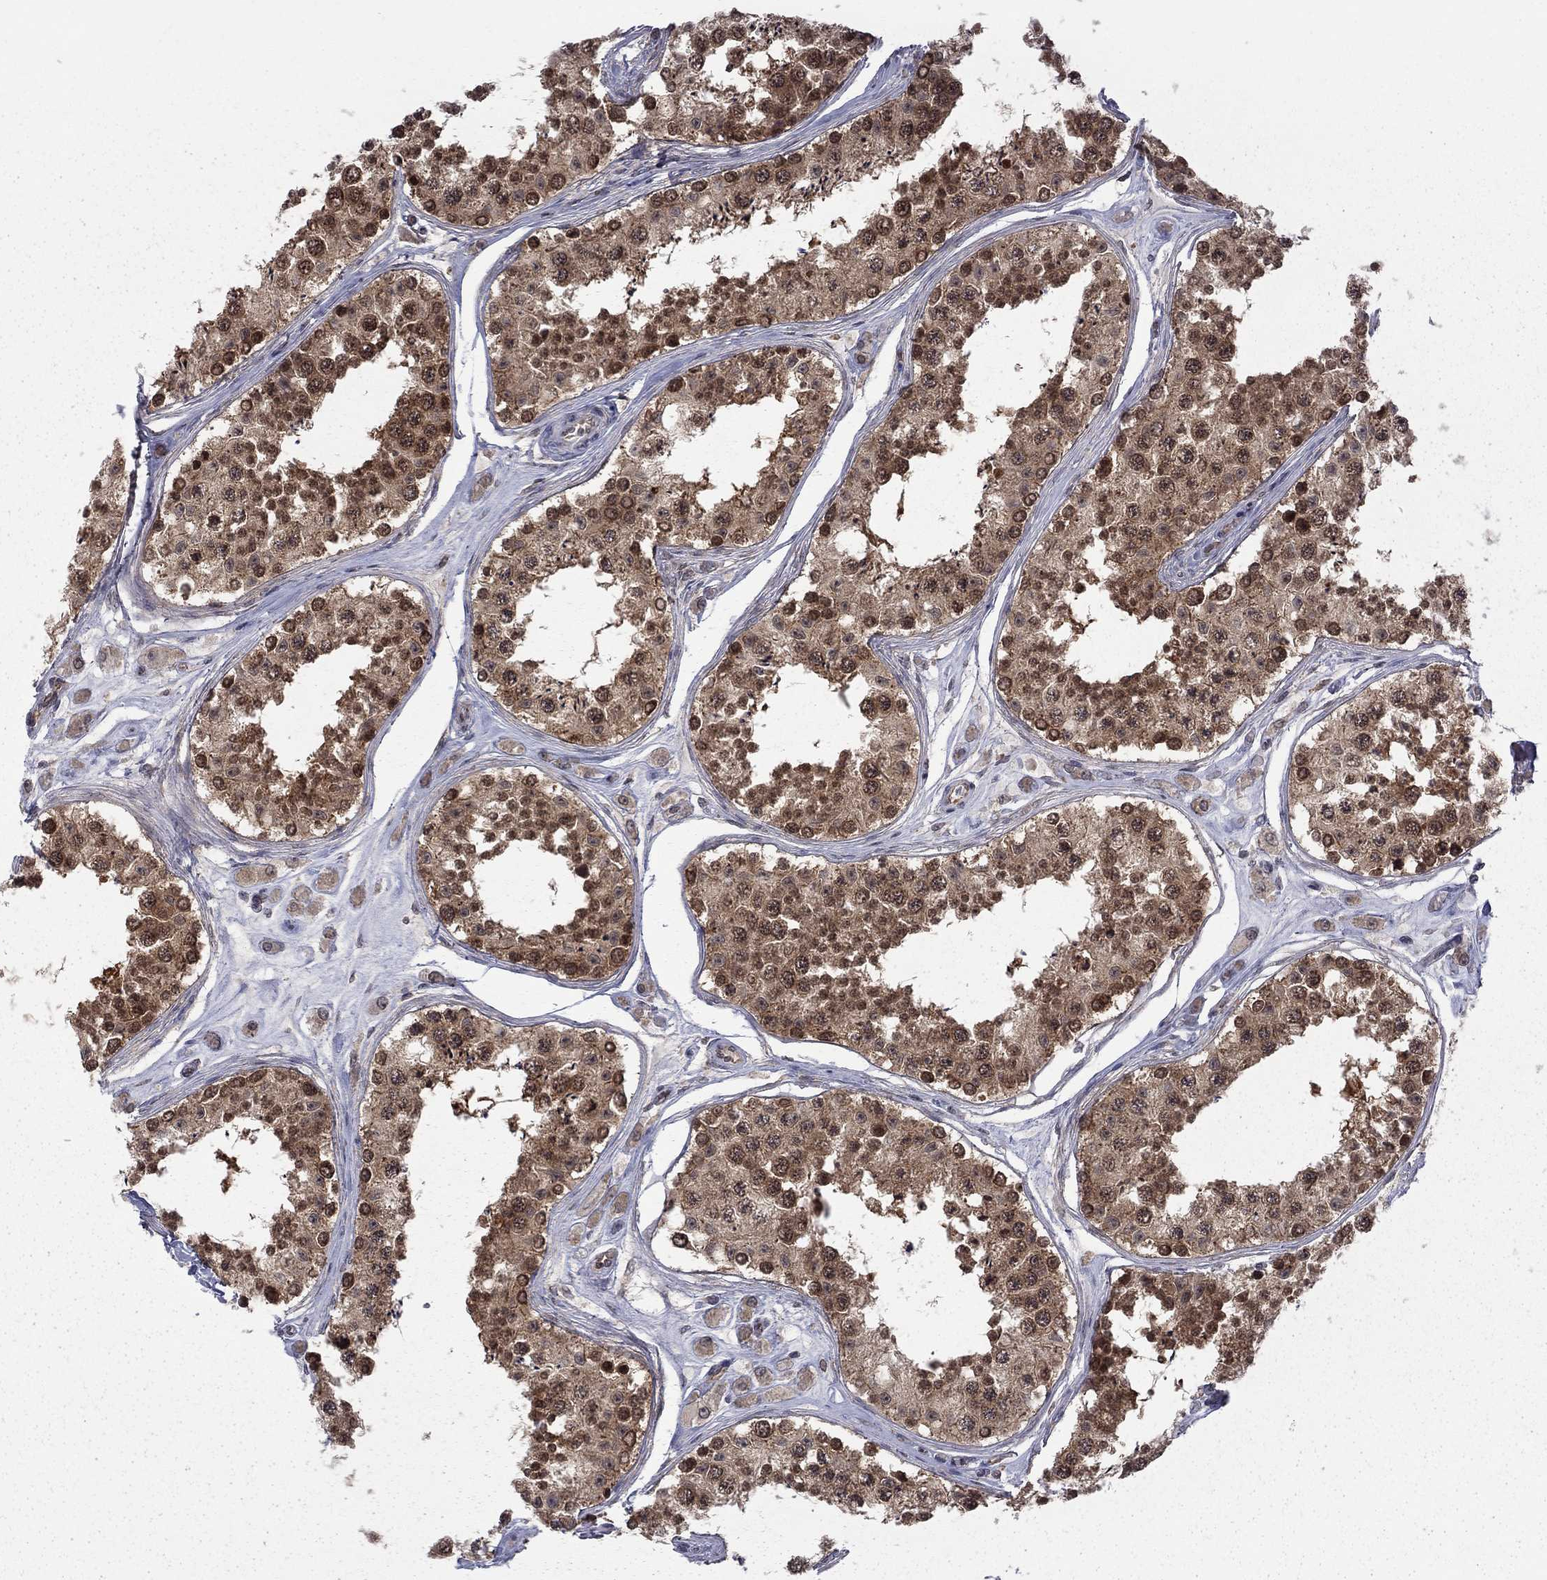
{"staining": {"intensity": "strong", "quantity": ">75%", "location": "cytoplasmic/membranous"}, "tissue": "testis", "cell_type": "Cells in seminiferous ducts", "image_type": "normal", "snomed": [{"axis": "morphology", "description": "Normal tissue, NOS"}, {"axis": "topography", "description": "Testis"}], "caption": "This micrograph exhibits benign testis stained with IHC to label a protein in brown. The cytoplasmic/membranous of cells in seminiferous ducts show strong positivity for the protein. Nuclei are counter-stained blue.", "gene": "NAA50", "patient": {"sex": "male", "age": 25}}